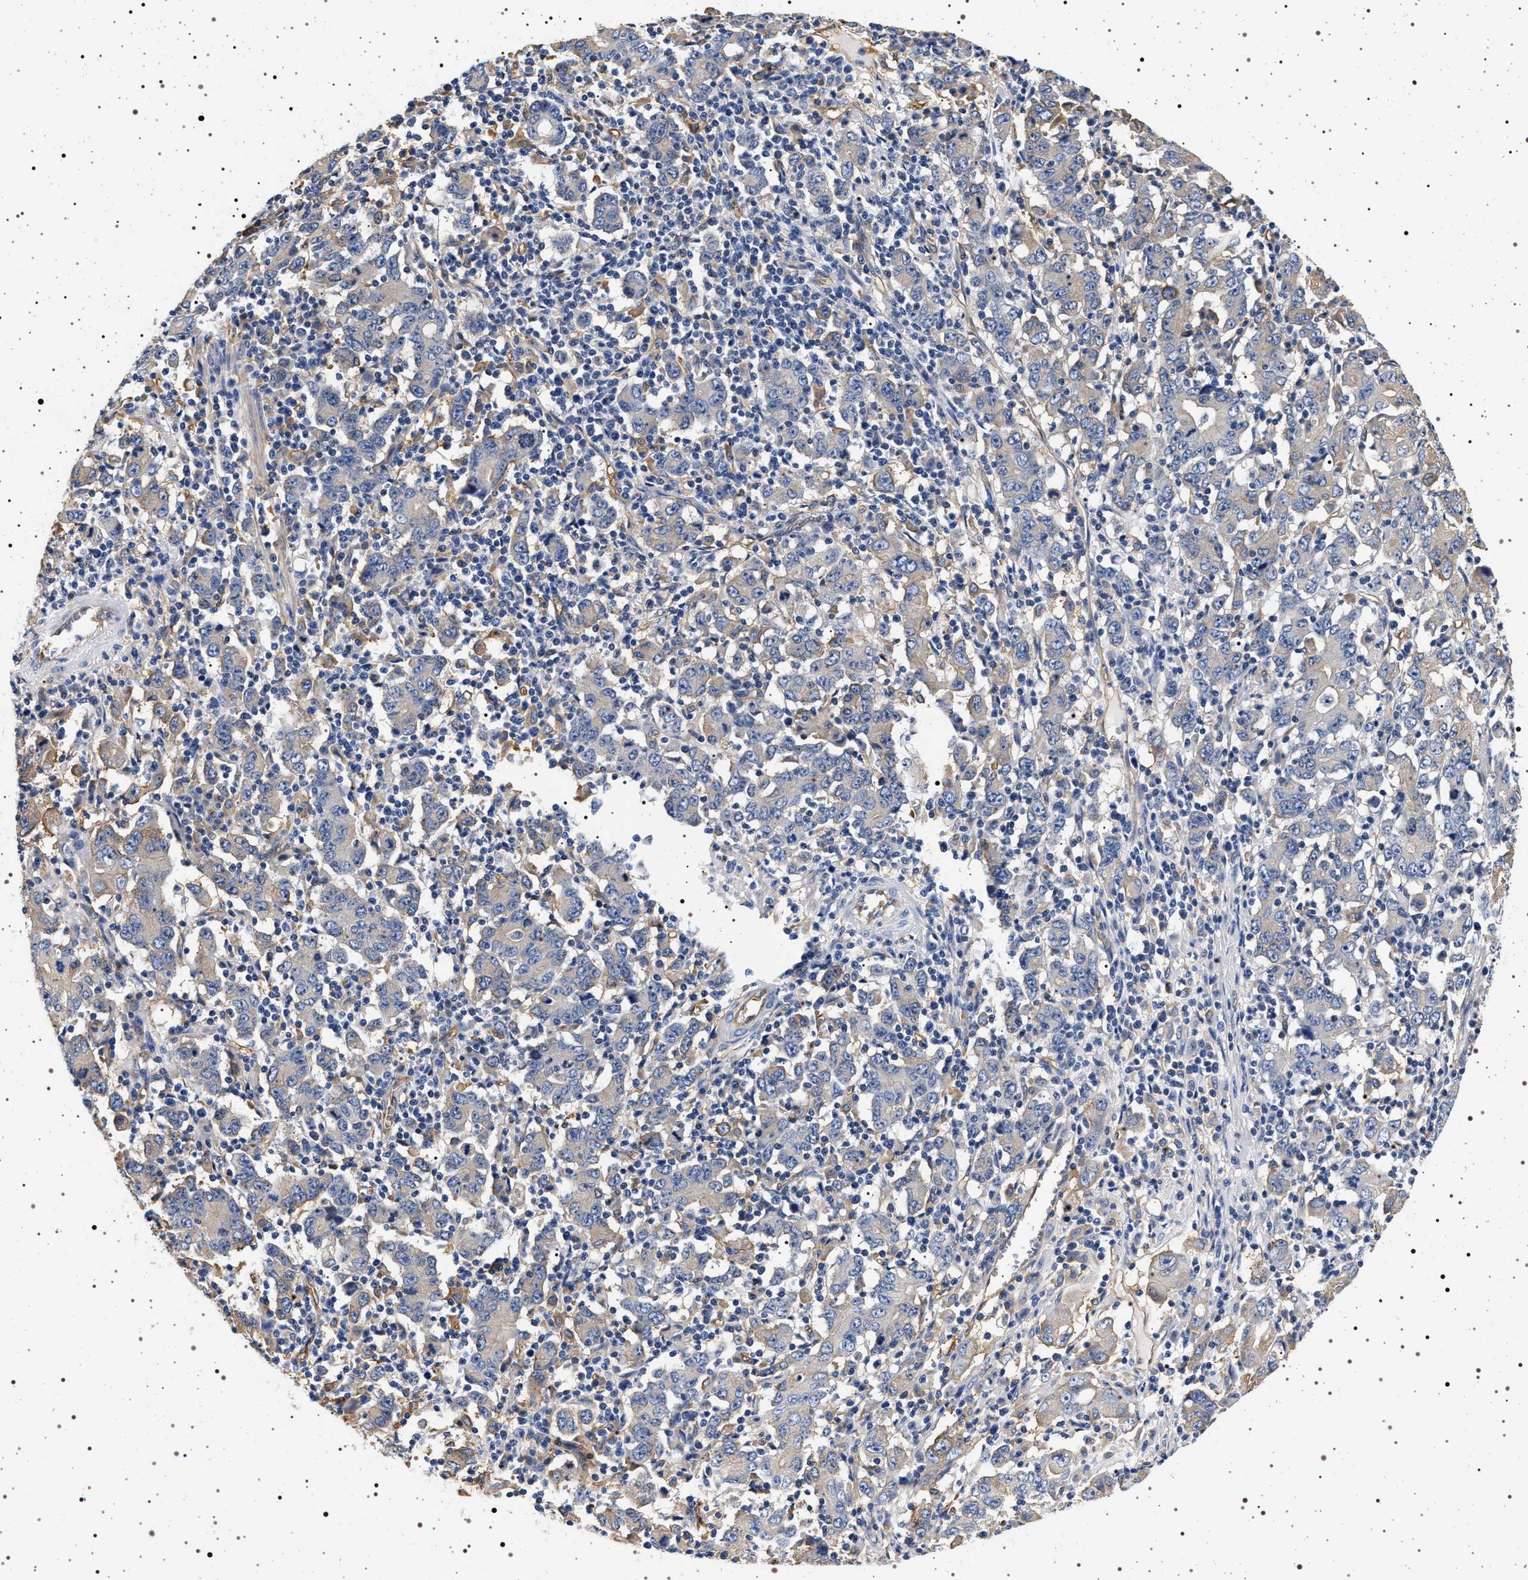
{"staining": {"intensity": "weak", "quantity": "25%-75%", "location": "cytoplasmic/membranous"}, "tissue": "stomach cancer", "cell_type": "Tumor cells", "image_type": "cancer", "snomed": [{"axis": "morphology", "description": "Adenocarcinoma, NOS"}, {"axis": "topography", "description": "Stomach, upper"}], "caption": "Immunohistochemistry (IHC) (DAB (3,3'-diaminobenzidine)) staining of human stomach adenocarcinoma exhibits weak cytoplasmic/membranous protein staining in about 25%-75% of tumor cells.", "gene": "HSD17B1", "patient": {"sex": "male", "age": 69}}